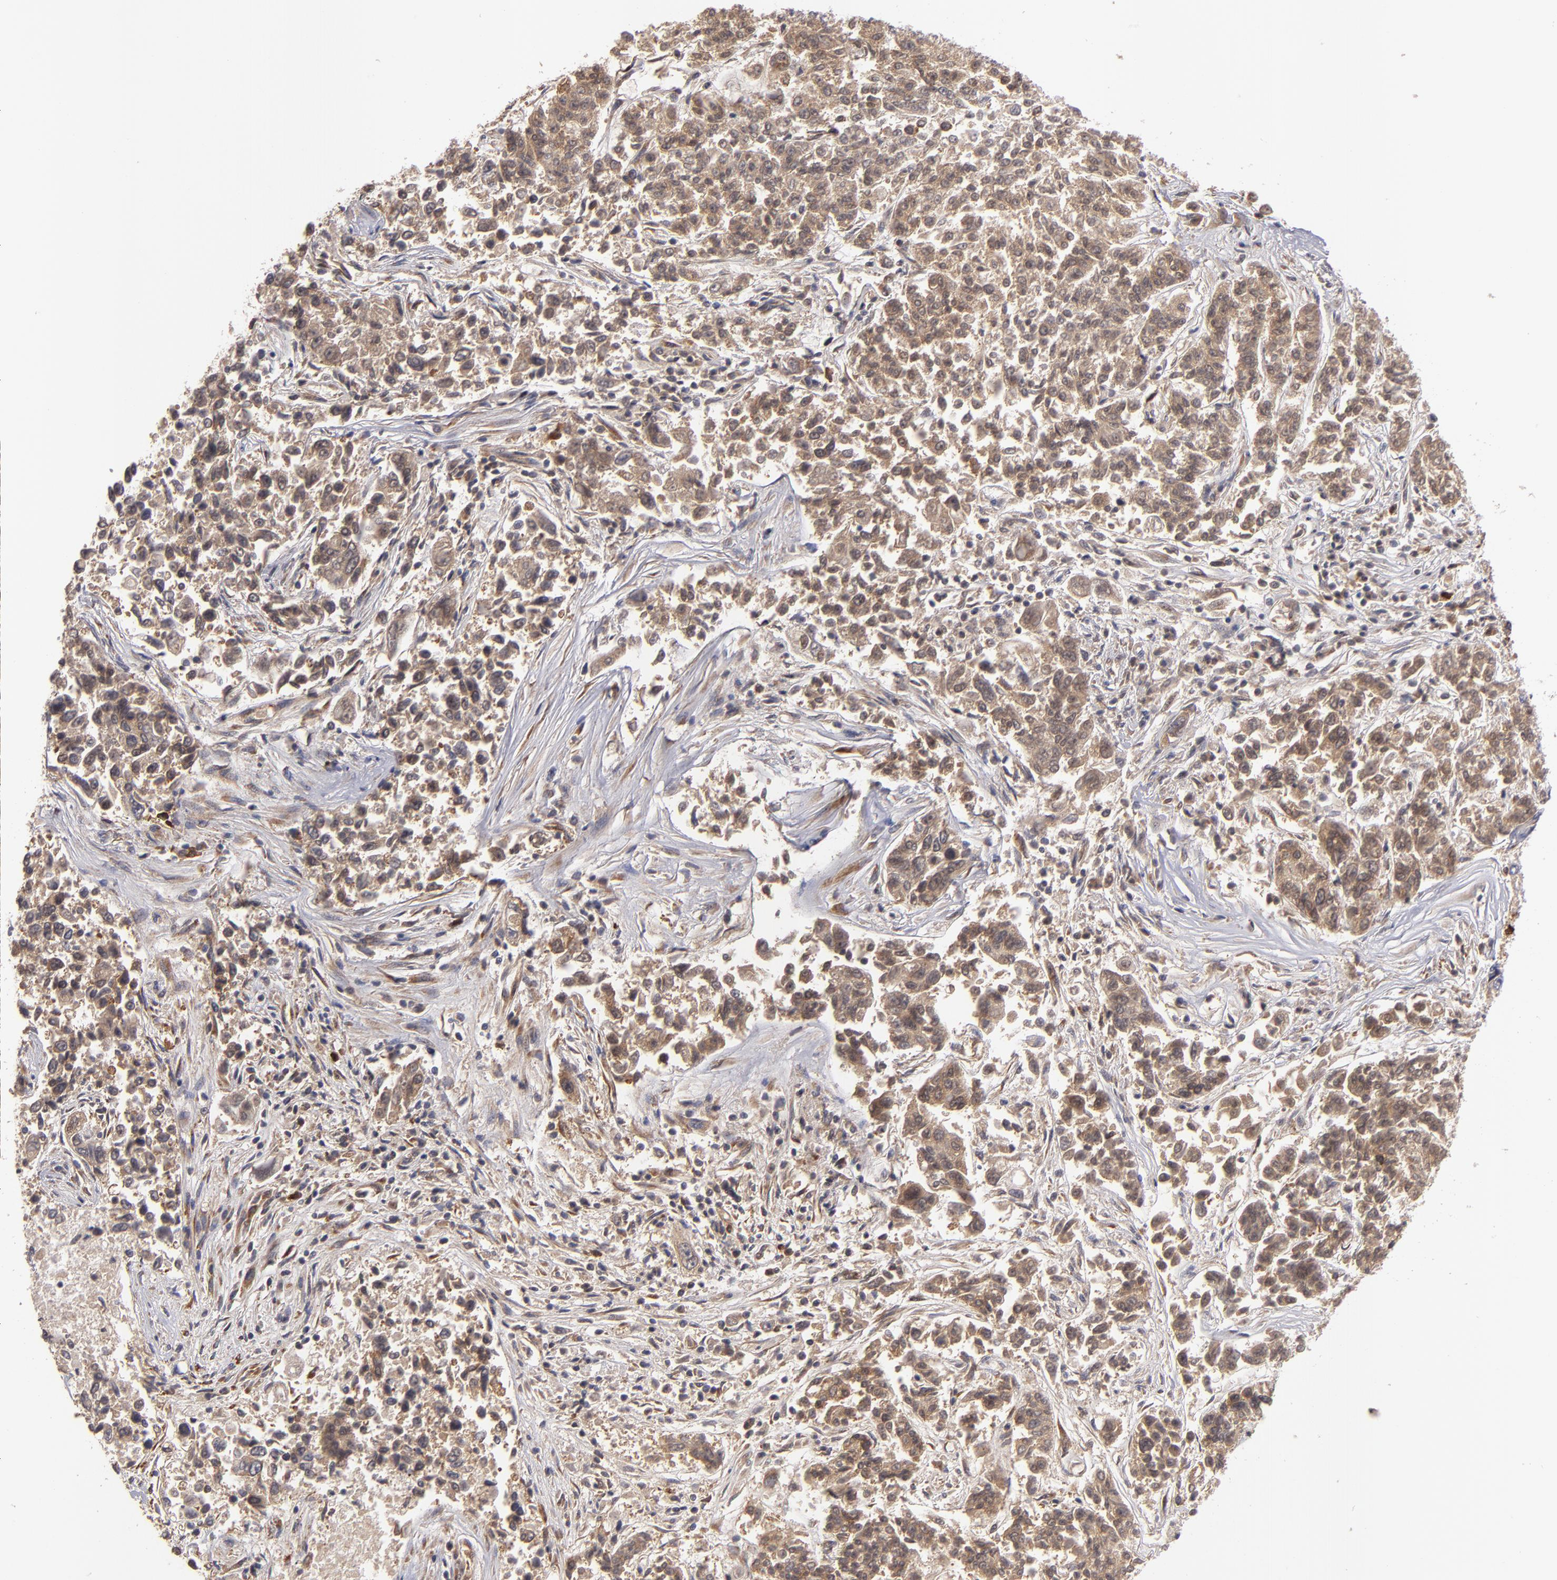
{"staining": {"intensity": "moderate", "quantity": ">75%", "location": "cytoplasmic/membranous"}, "tissue": "lung cancer", "cell_type": "Tumor cells", "image_type": "cancer", "snomed": [{"axis": "morphology", "description": "Adenocarcinoma, NOS"}, {"axis": "topography", "description": "Lung"}], "caption": "An IHC histopathology image of neoplastic tissue is shown. Protein staining in brown shows moderate cytoplasmic/membranous positivity in lung adenocarcinoma within tumor cells.", "gene": "SND1", "patient": {"sex": "male", "age": 84}}